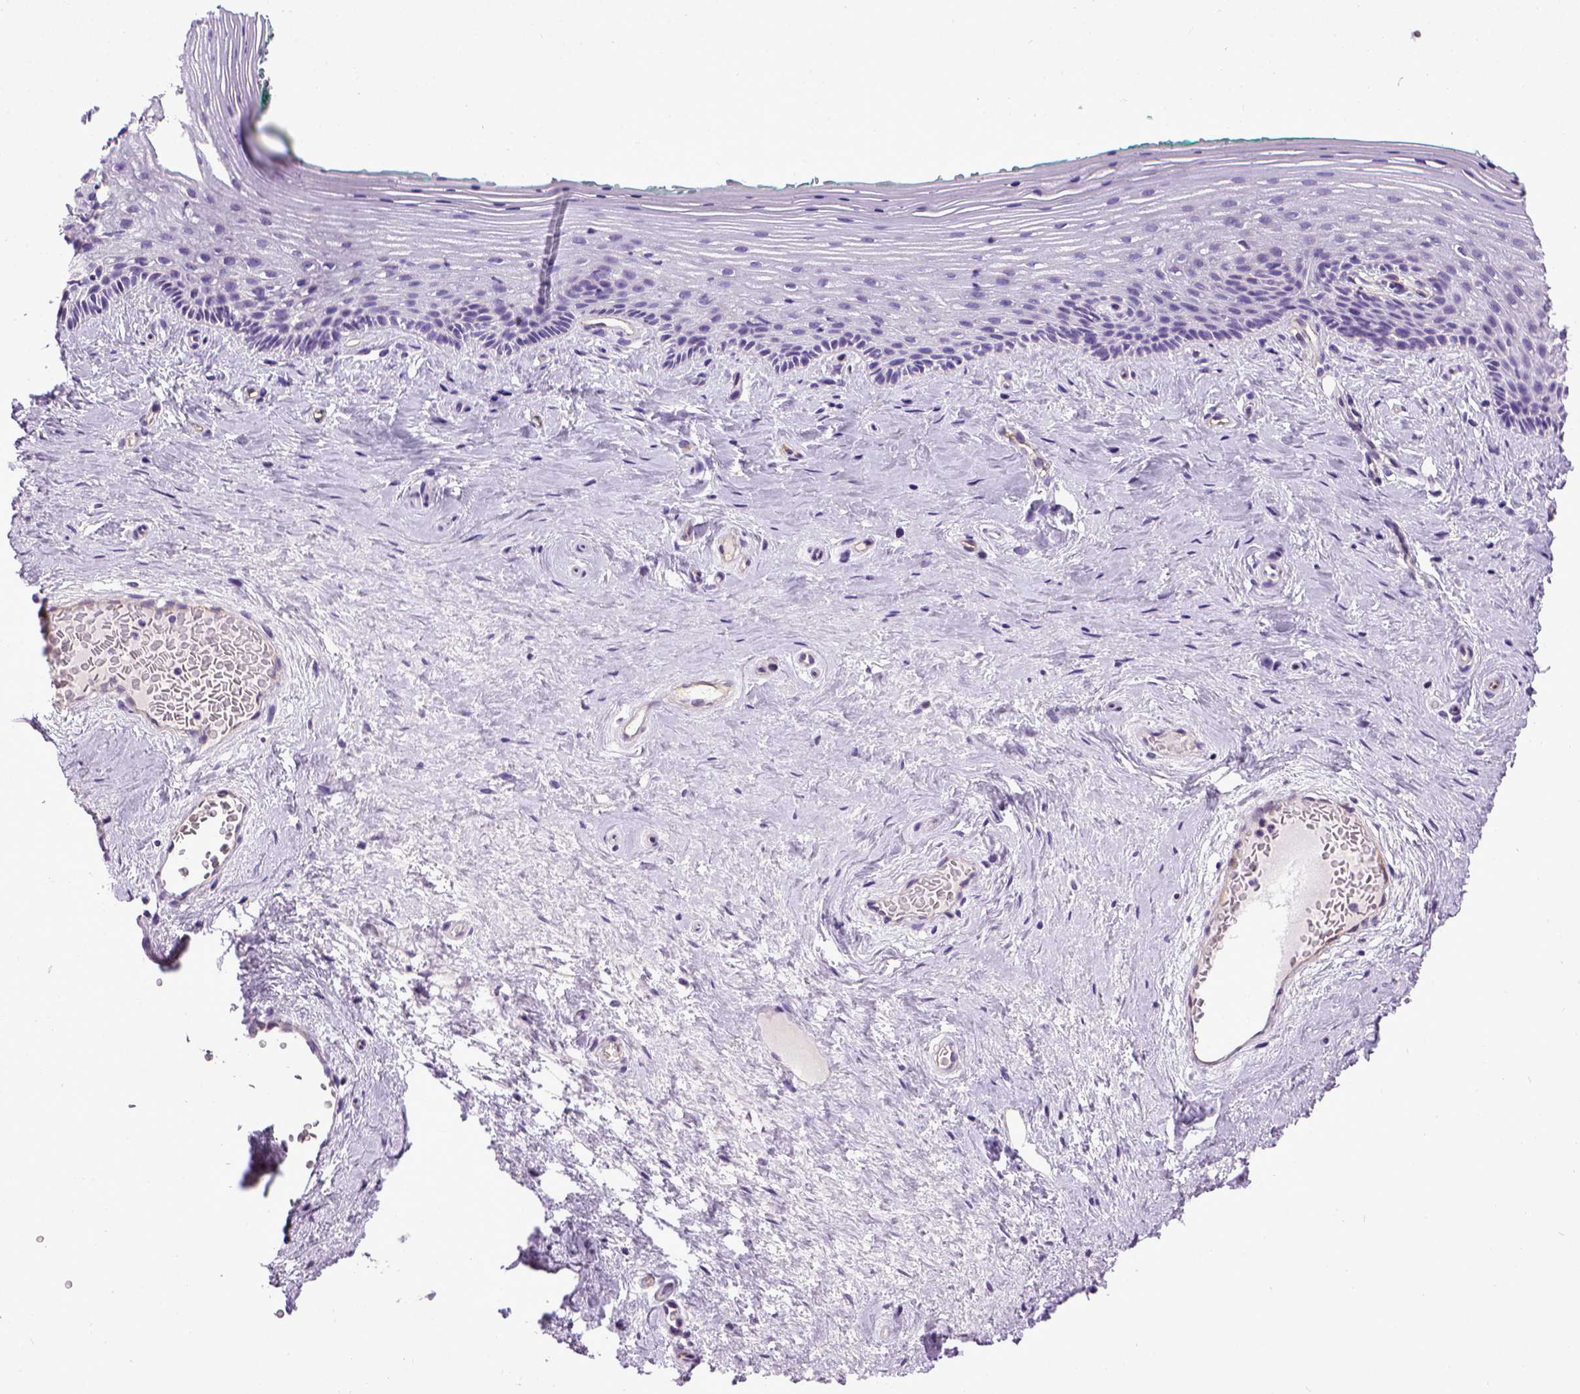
{"staining": {"intensity": "negative", "quantity": "none", "location": "none"}, "tissue": "vagina", "cell_type": "Squamous epithelial cells", "image_type": "normal", "snomed": [{"axis": "morphology", "description": "Normal tissue, NOS"}, {"axis": "topography", "description": "Vagina"}], "caption": "The histopathology image exhibits no significant expression in squamous epithelial cells of vagina.", "gene": "ENG", "patient": {"sex": "female", "age": 45}}